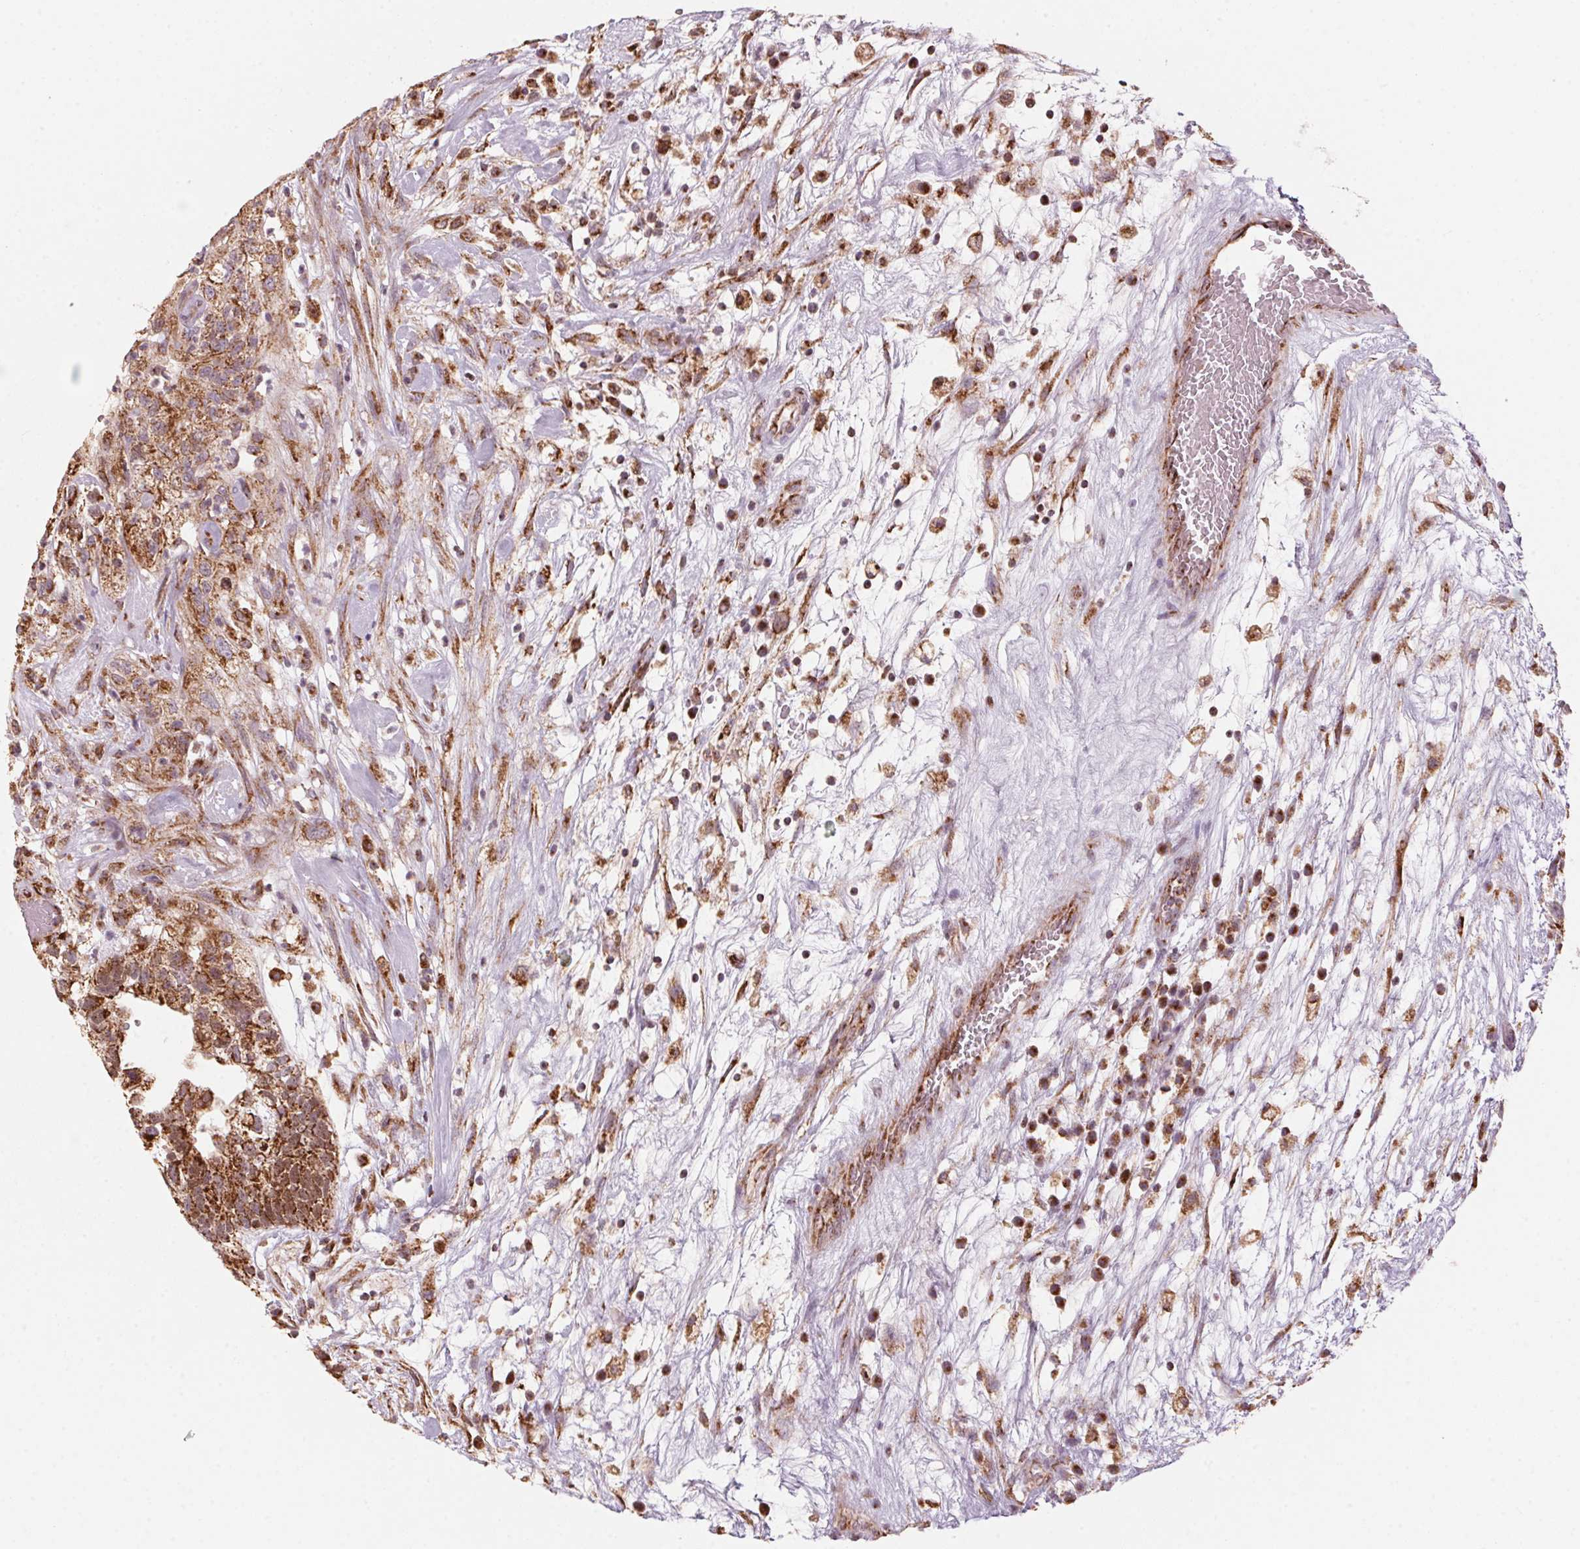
{"staining": {"intensity": "strong", "quantity": ">75%", "location": "cytoplasmic/membranous"}, "tissue": "testis cancer", "cell_type": "Tumor cells", "image_type": "cancer", "snomed": [{"axis": "morphology", "description": "Normal tissue, NOS"}, {"axis": "morphology", "description": "Carcinoma, Embryonal, NOS"}, {"axis": "topography", "description": "Testis"}], "caption": "Immunohistochemistry image of neoplastic tissue: testis cancer (embryonal carcinoma) stained using immunohistochemistry displays high levels of strong protein expression localized specifically in the cytoplasmic/membranous of tumor cells, appearing as a cytoplasmic/membranous brown color.", "gene": "TOMM70", "patient": {"sex": "male", "age": 32}}